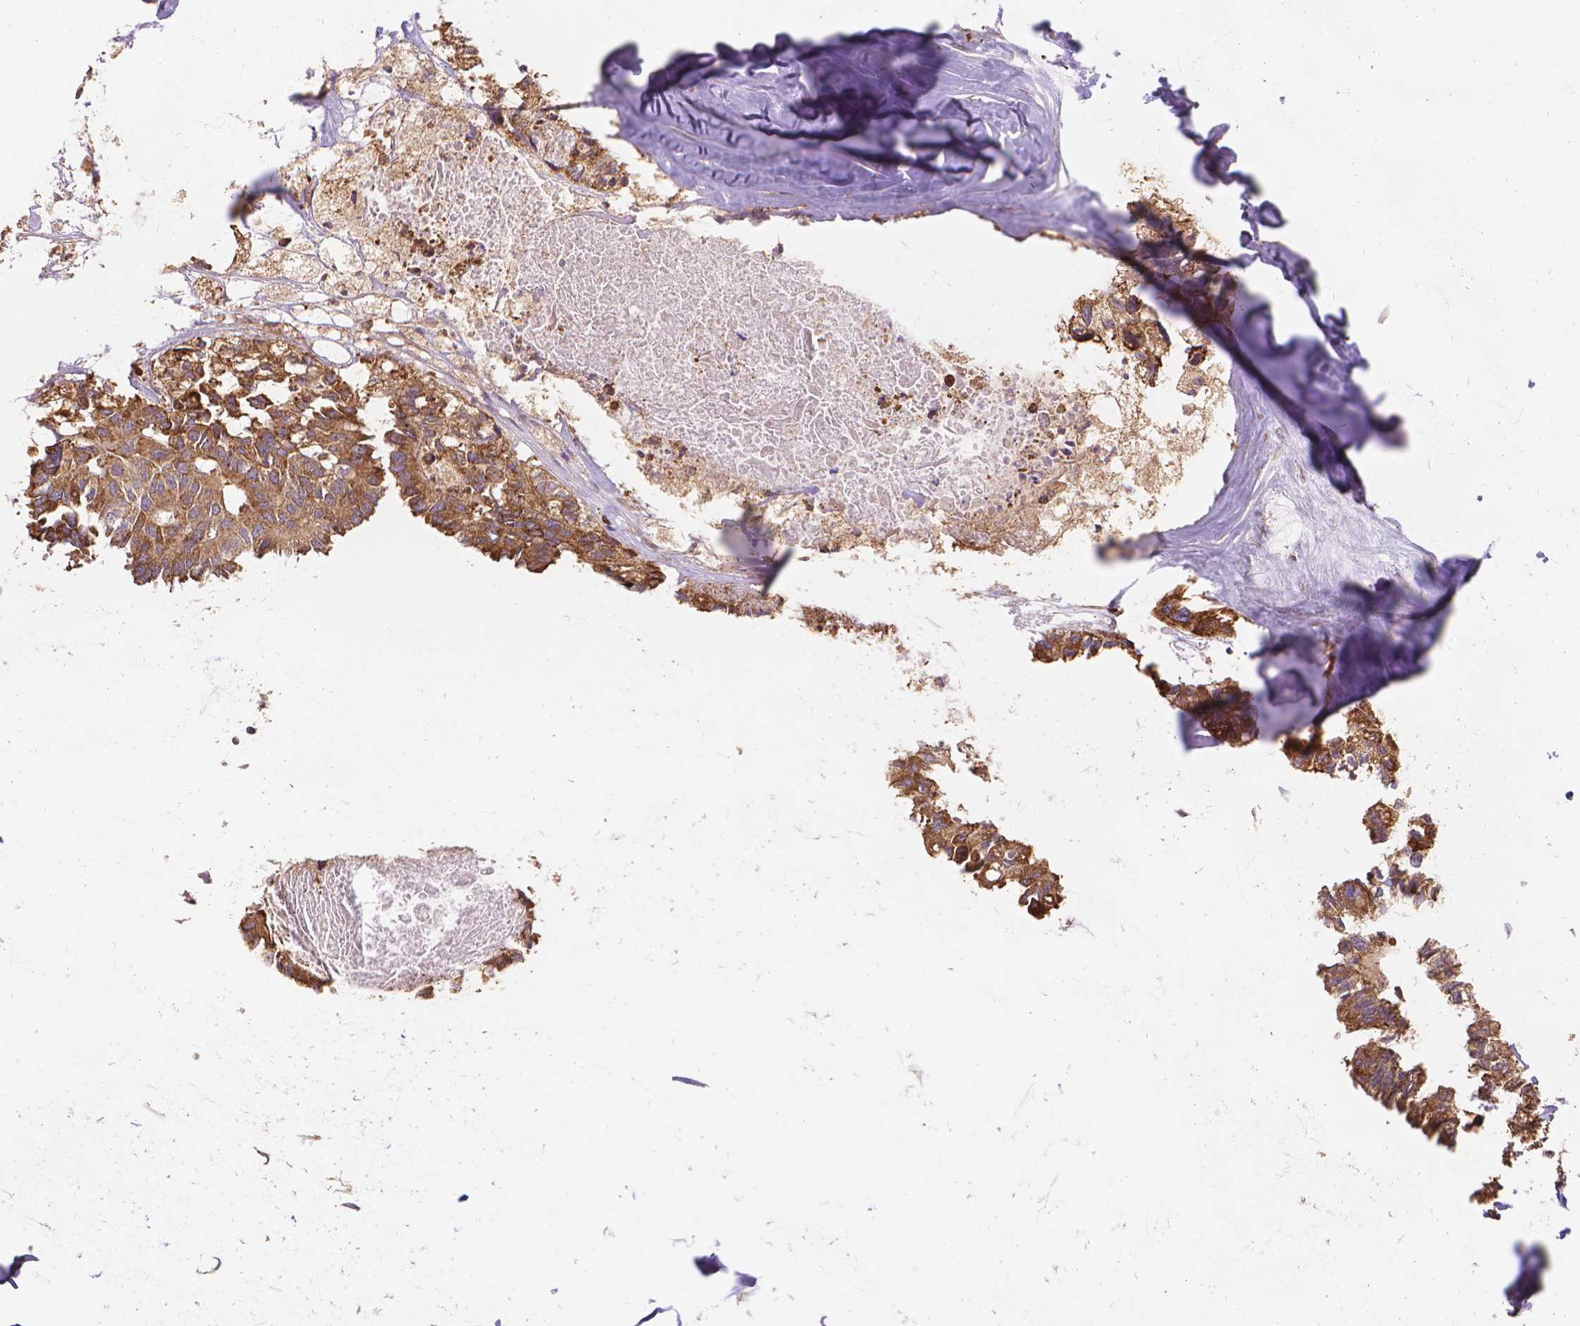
{"staining": {"intensity": "moderate", "quantity": ">75%", "location": "cytoplasmic/membranous"}, "tissue": "colorectal cancer", "cell_type": "Tumor cells", "image_type": "cancer", "snomed": [{"axis": "morphology", "description": "Adenocarcinoma, NOS"}, {"axis": "topography", "description": "Colon"}, {"axis": "topography", "description": "Rectum"}], "caption": "Tumor cells display medium levels of moderate cytoplasmic/membranous staining in about >75% of cells in colorectal adenocarcinoma.", "gene": "TAB2", "patient": {"sex": "male", "age": 57}}